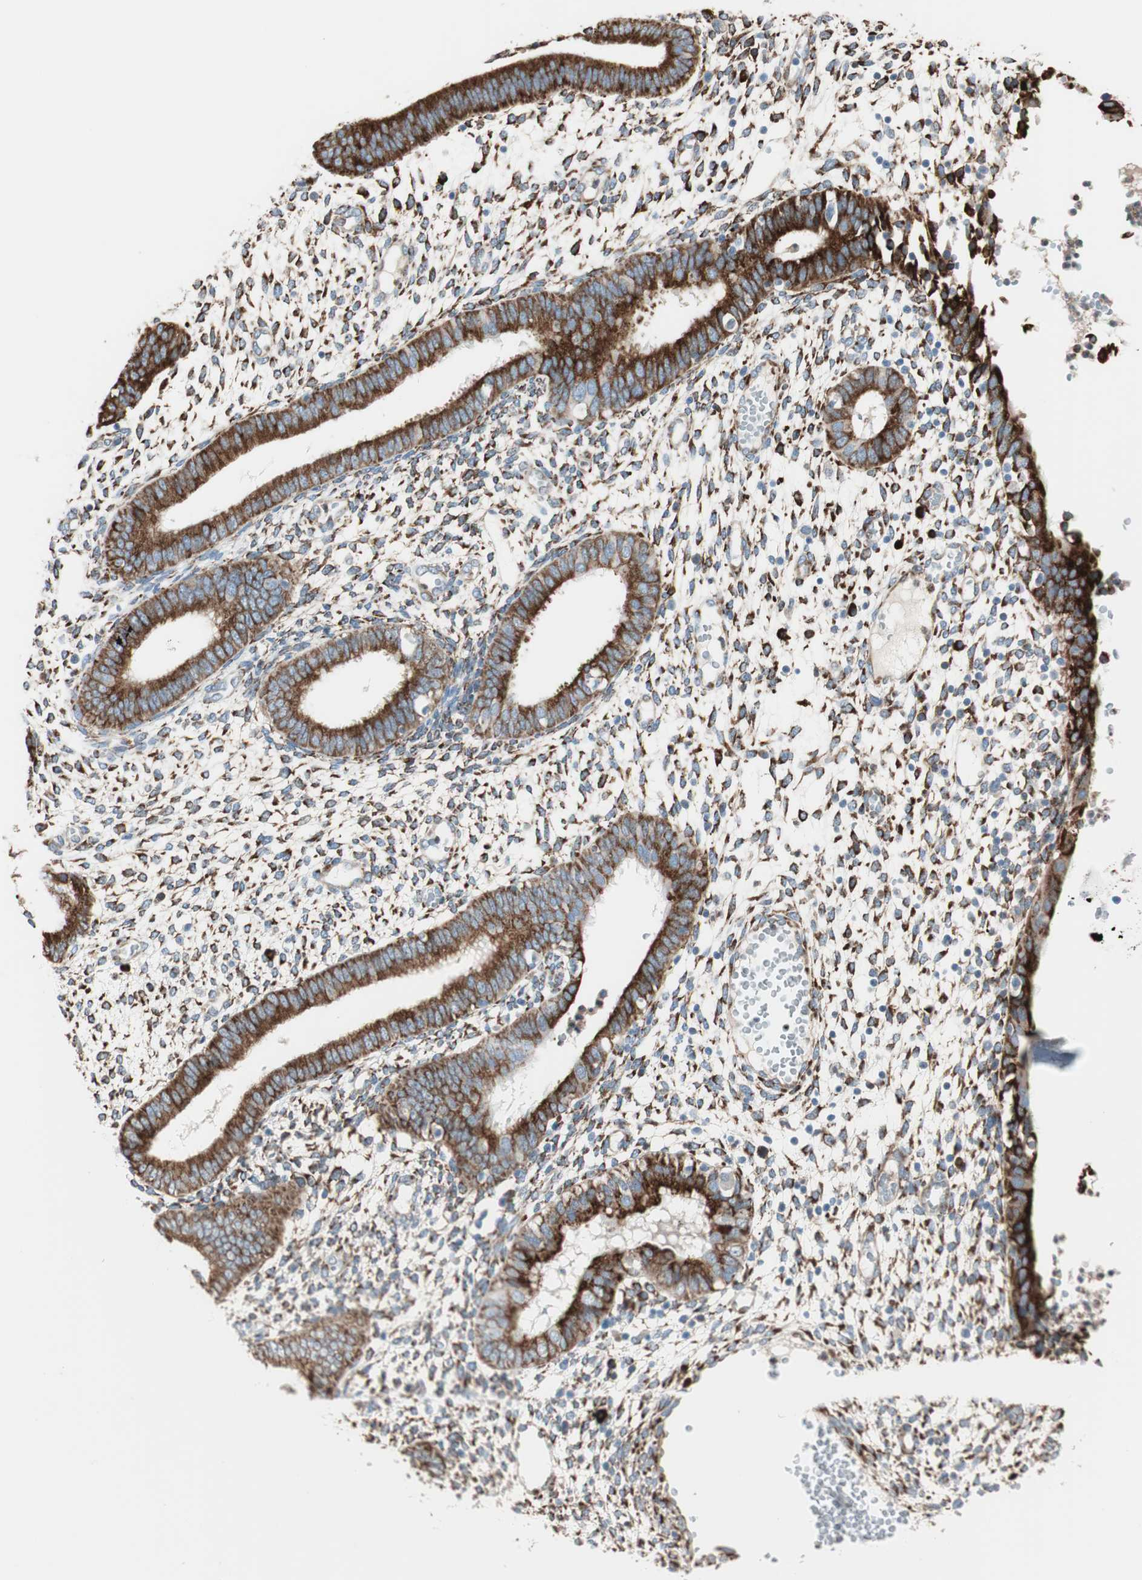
{"staining": {"intensity": "strong", "quantity": "25%-75%", "location": "cytoplasmic/membranous"}, "tissue": "endometrium", "cell_type": "Cells in endometrial stroma", "image_type": "normal", "snomed": [{"axis": "morphology", "description": "Normal tissue, NOS"}, {"axis": "topography", "description": "Endometrium"}], "caption": "Protein staining displays strong cytoplasmic/membranous staining in about 25%-75% of cells in endometrial stroma in benign endometrium.", "gene": "P4HTM", "patient": {"sex": "female", "age": 35}}